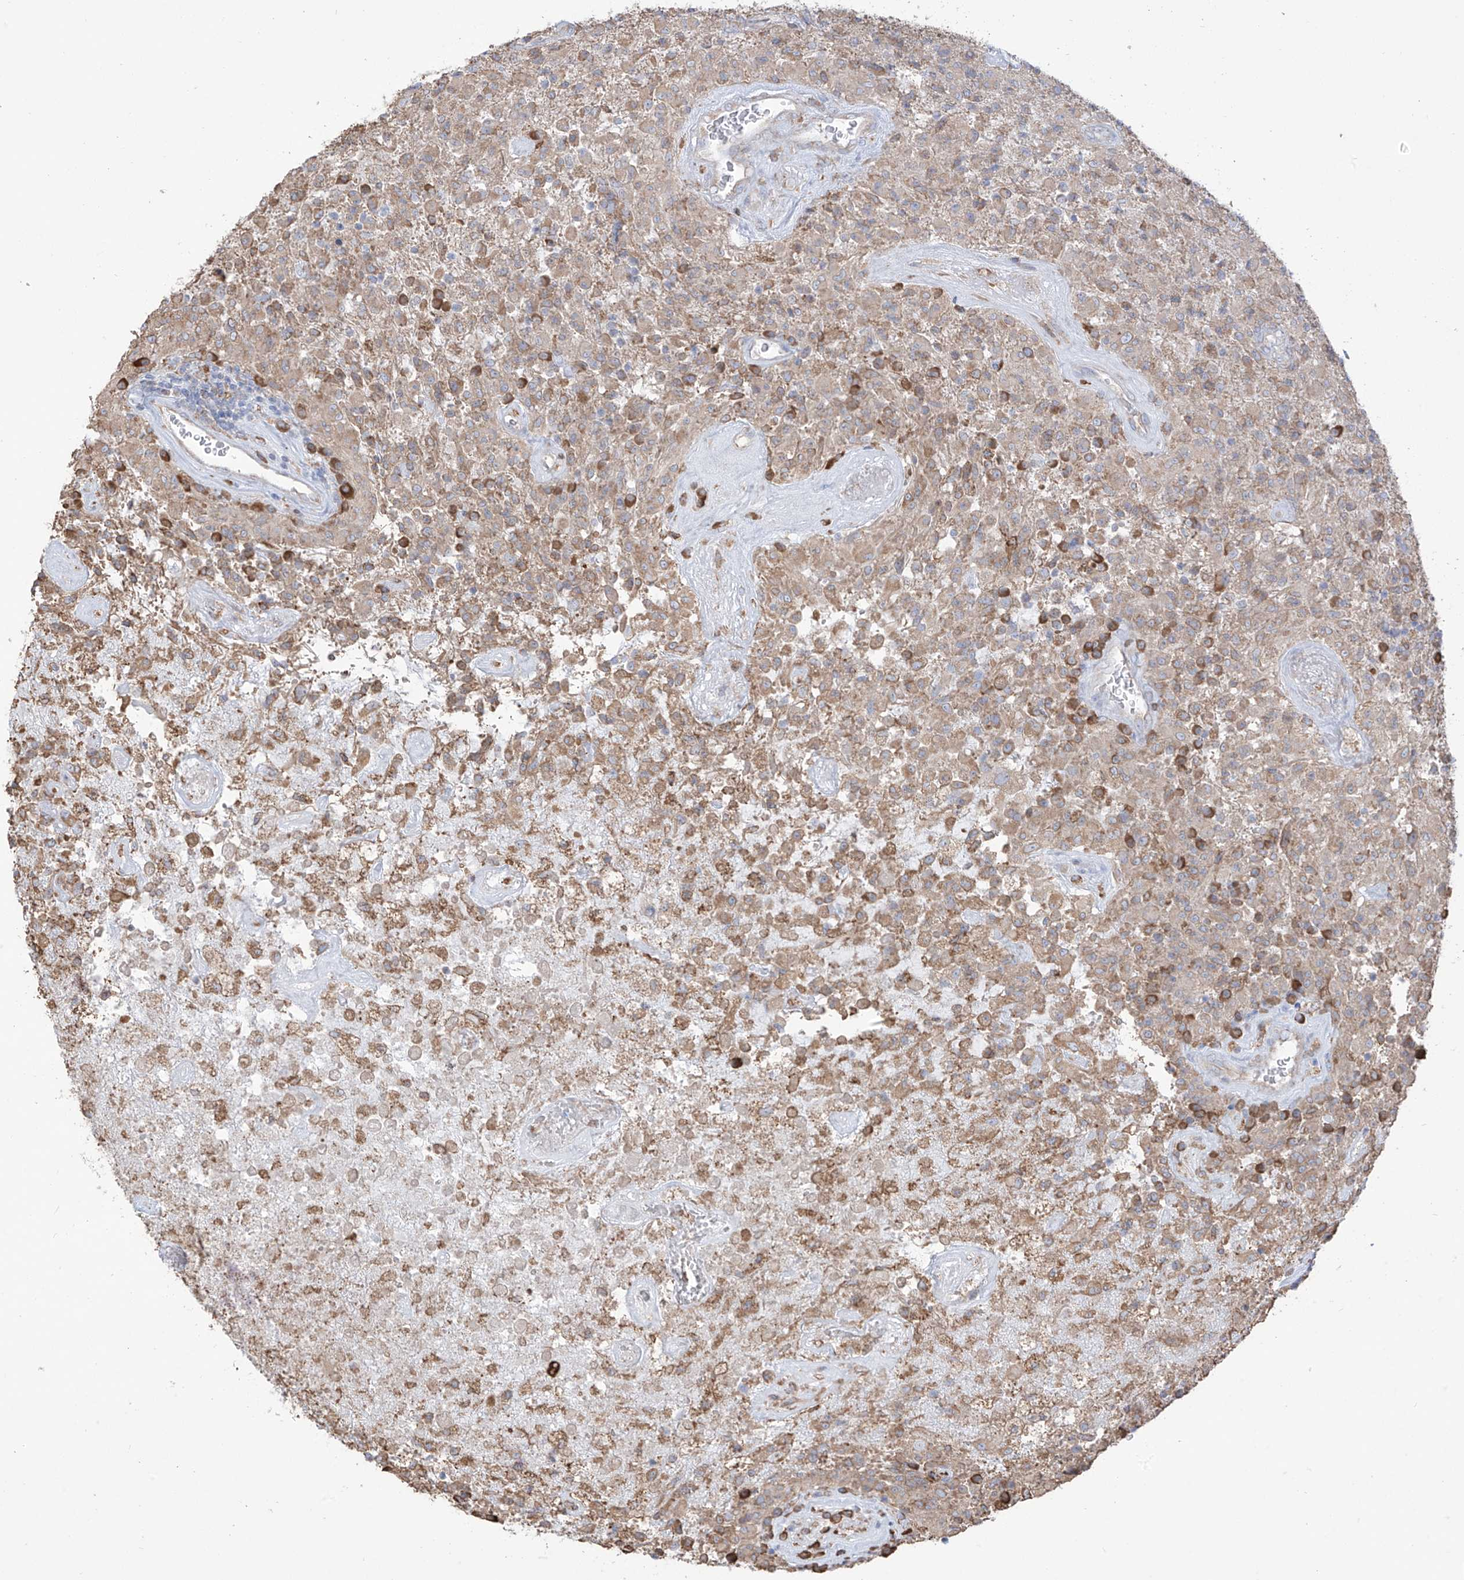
{"staining": {"intensity": "weak", "quantity": "<25%", "location": "cytoplasmic/membranous"}, "tissue": "glioma", "cell_type": "Tumor cells", "image_type": "cancer", "snomed": [{"axis": "morphology", "description": "Glioma, malignant, High grade"}, {"axis": "topography", "description": "Brain"}], "caption": "This is an IHC image of malignant high-grade glioma. There is no expression in tumor cells.", "gene": "PDIA6", "patient": {"sex": "female", "age": 57}}